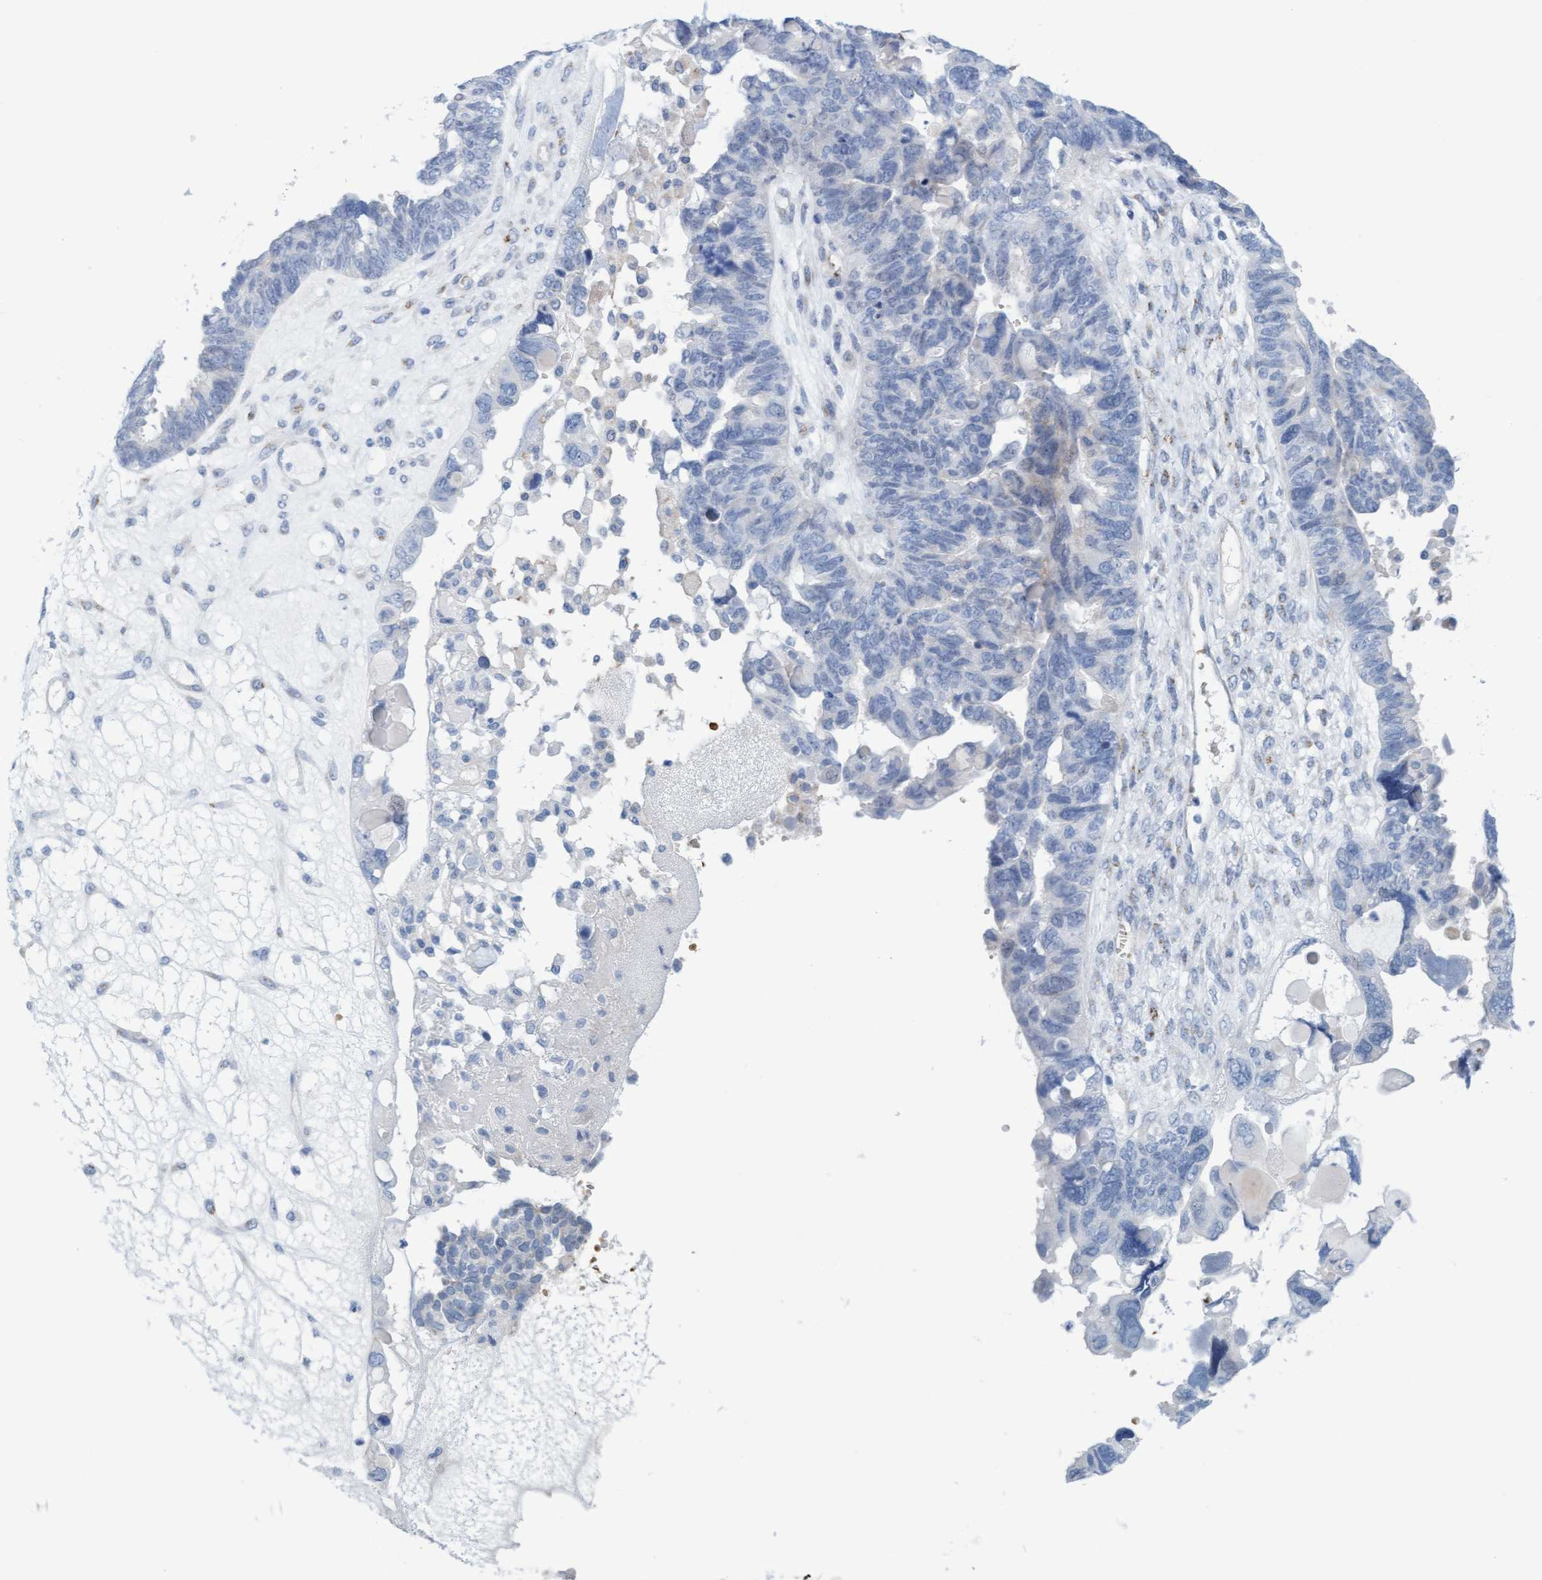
{"staining": {"intensity": "negative", "quantity": "none", "location": "none"}, "tissue": "ovarian cancer", "cell_type": "Tumor cells", "image_type": "cancer", "snomed": [{"axis": "morphology", "description": "Cystadenocarcinoma, serous, NOS"}, {"axis": "topography", "description": "Ovary"}], "caption": "Tumor cells are negative for brown protein staining in ovarian cancer. (Brightfield microscopy of DAB (3,3'-diaminobenzidine) immunohistochemistry at high magnification).", "gene": "P2RX5", "patient": {"sex": "female", "age": 79}}